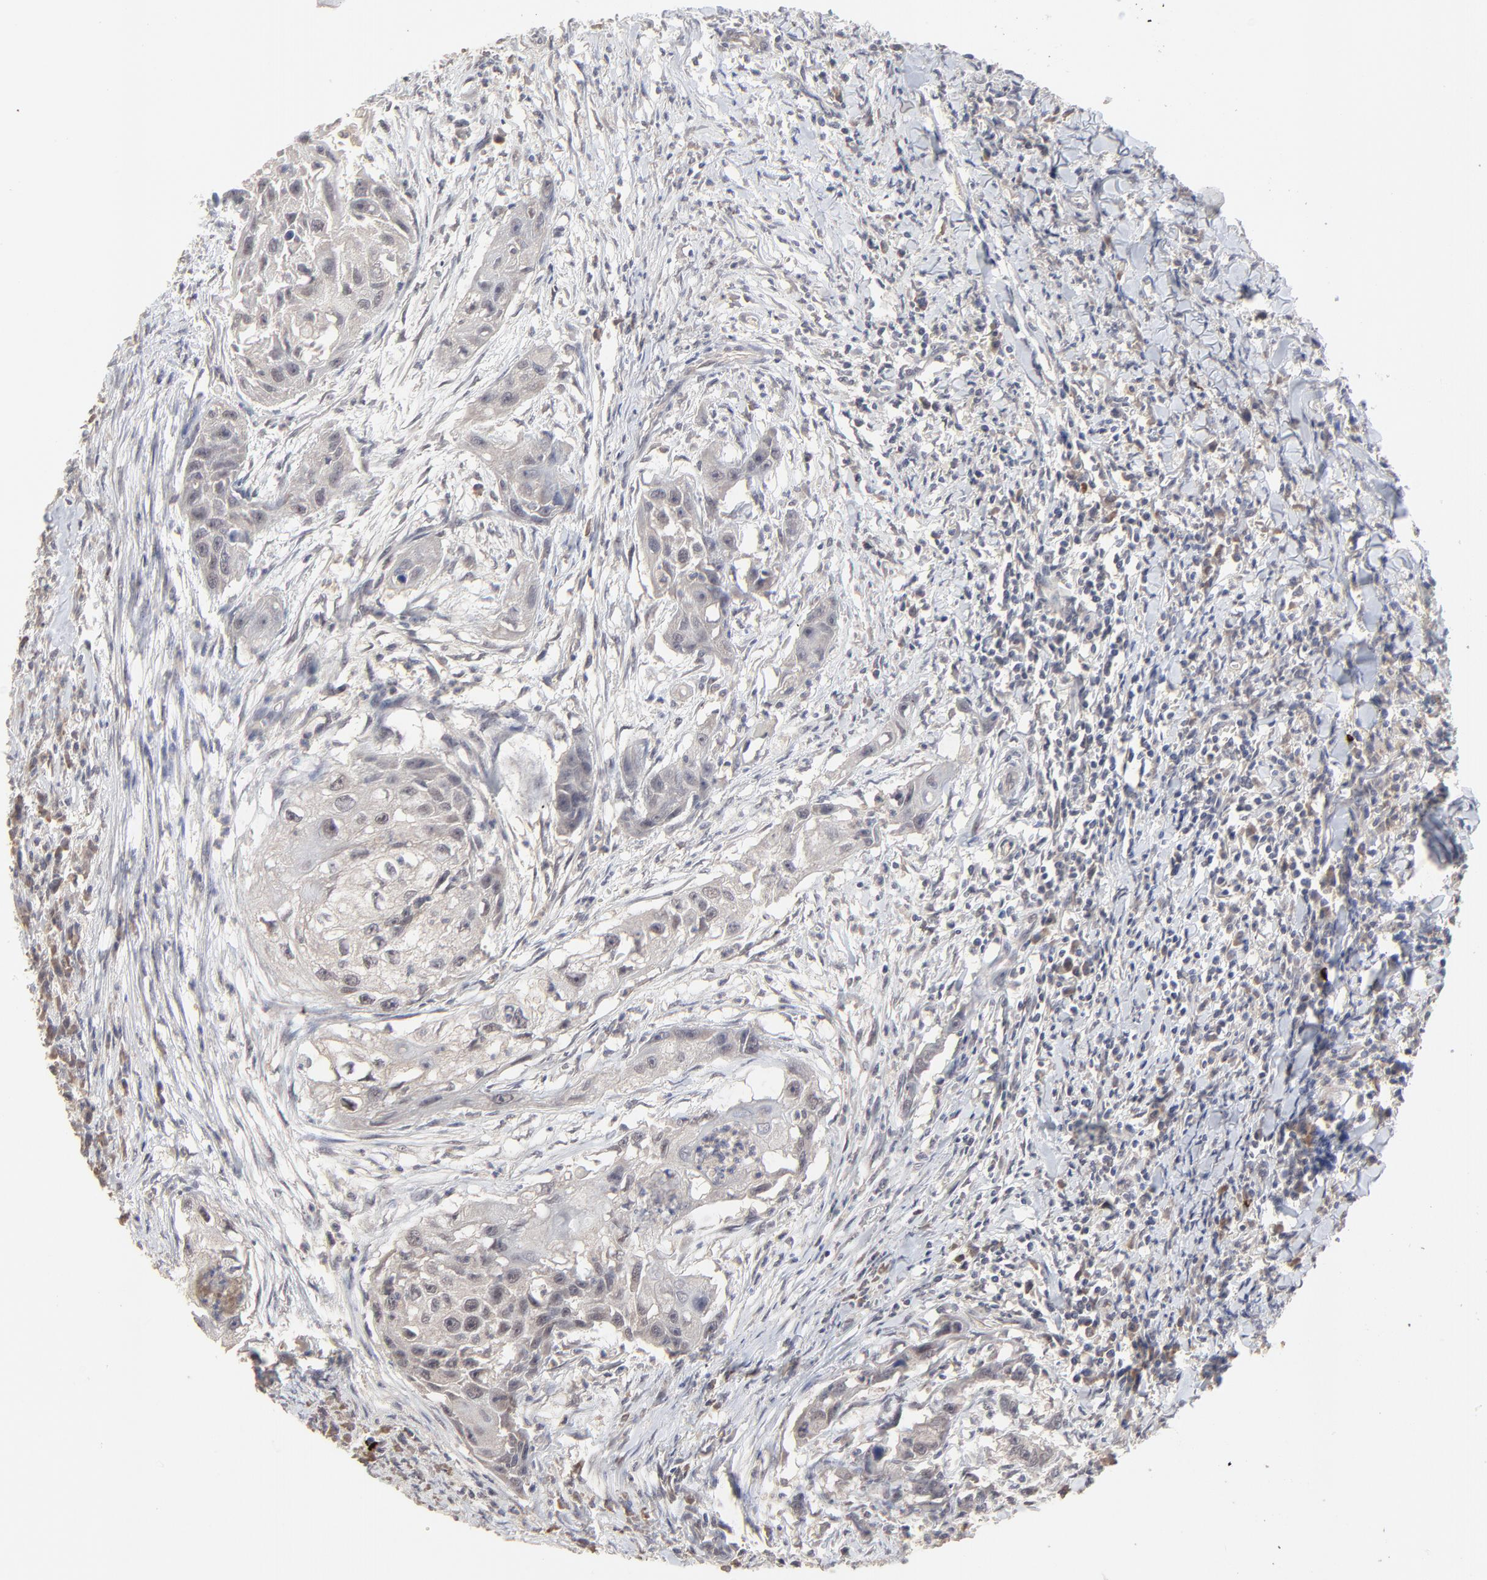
{"staining": {"intensity": "weak", "quantity": "<25%", "location": "nuclear"}, "tissue": "head and neck cancer", "cell_type": "Tumor cells", "image_type": "cancer", "snomed": [{"axis": "morphology", "description": "Squamous cell carcinoma, NOS"}, {"axis": "topography", "description": "Head-Neck"}], "caption": "Tumor cells show no significant positivity in squamous cell carcinoma (head and neck). (DAB immunohistochemistry (IHC) visualized using brightfield microscopy, high magnification).", "gene": "FAM199X", "patient": {"sex": "male", "age": 64}}